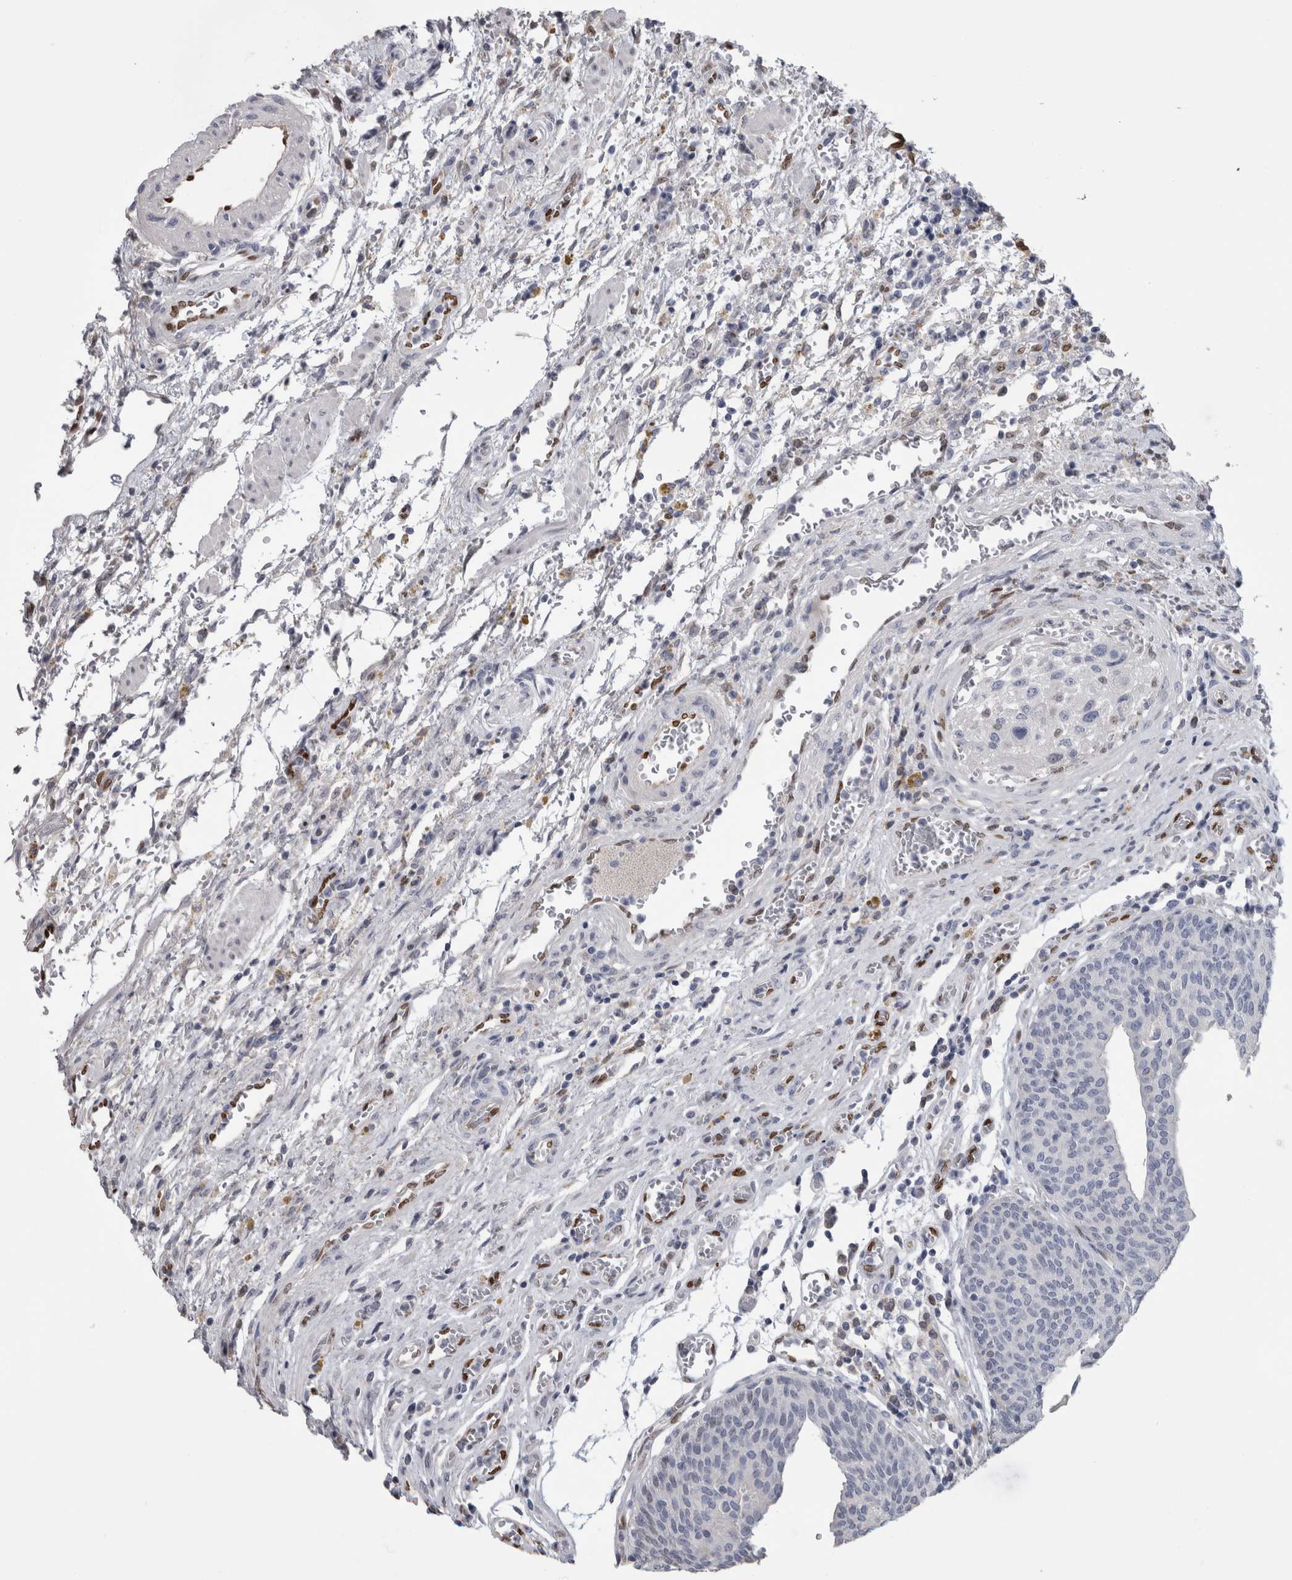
{"staining": {"intensity": "moderate", "quantity": "<25%", "location": "nuclear"}, "tissue": "urothelial cancer", "cell_type": "Tumor cells", "image_type": "cancer", "snomed": [{"axis": "morphology", "description": "Urothelial carcinoma, Low grade"}, {"axis": "morphology", "description": "Urothelial carcinoma, High grade"}, {"axis": "topography", "description": "Urinary bladder"}], "caption": "Immunohistochemical staining of human urothelial cancer exhibits moderate nuclear protein positivity in approximately <25% of tumor cells. Nuclei are stained in blue.", "gene": "IL33", "patient": {"sex": "male", "age": 35}}